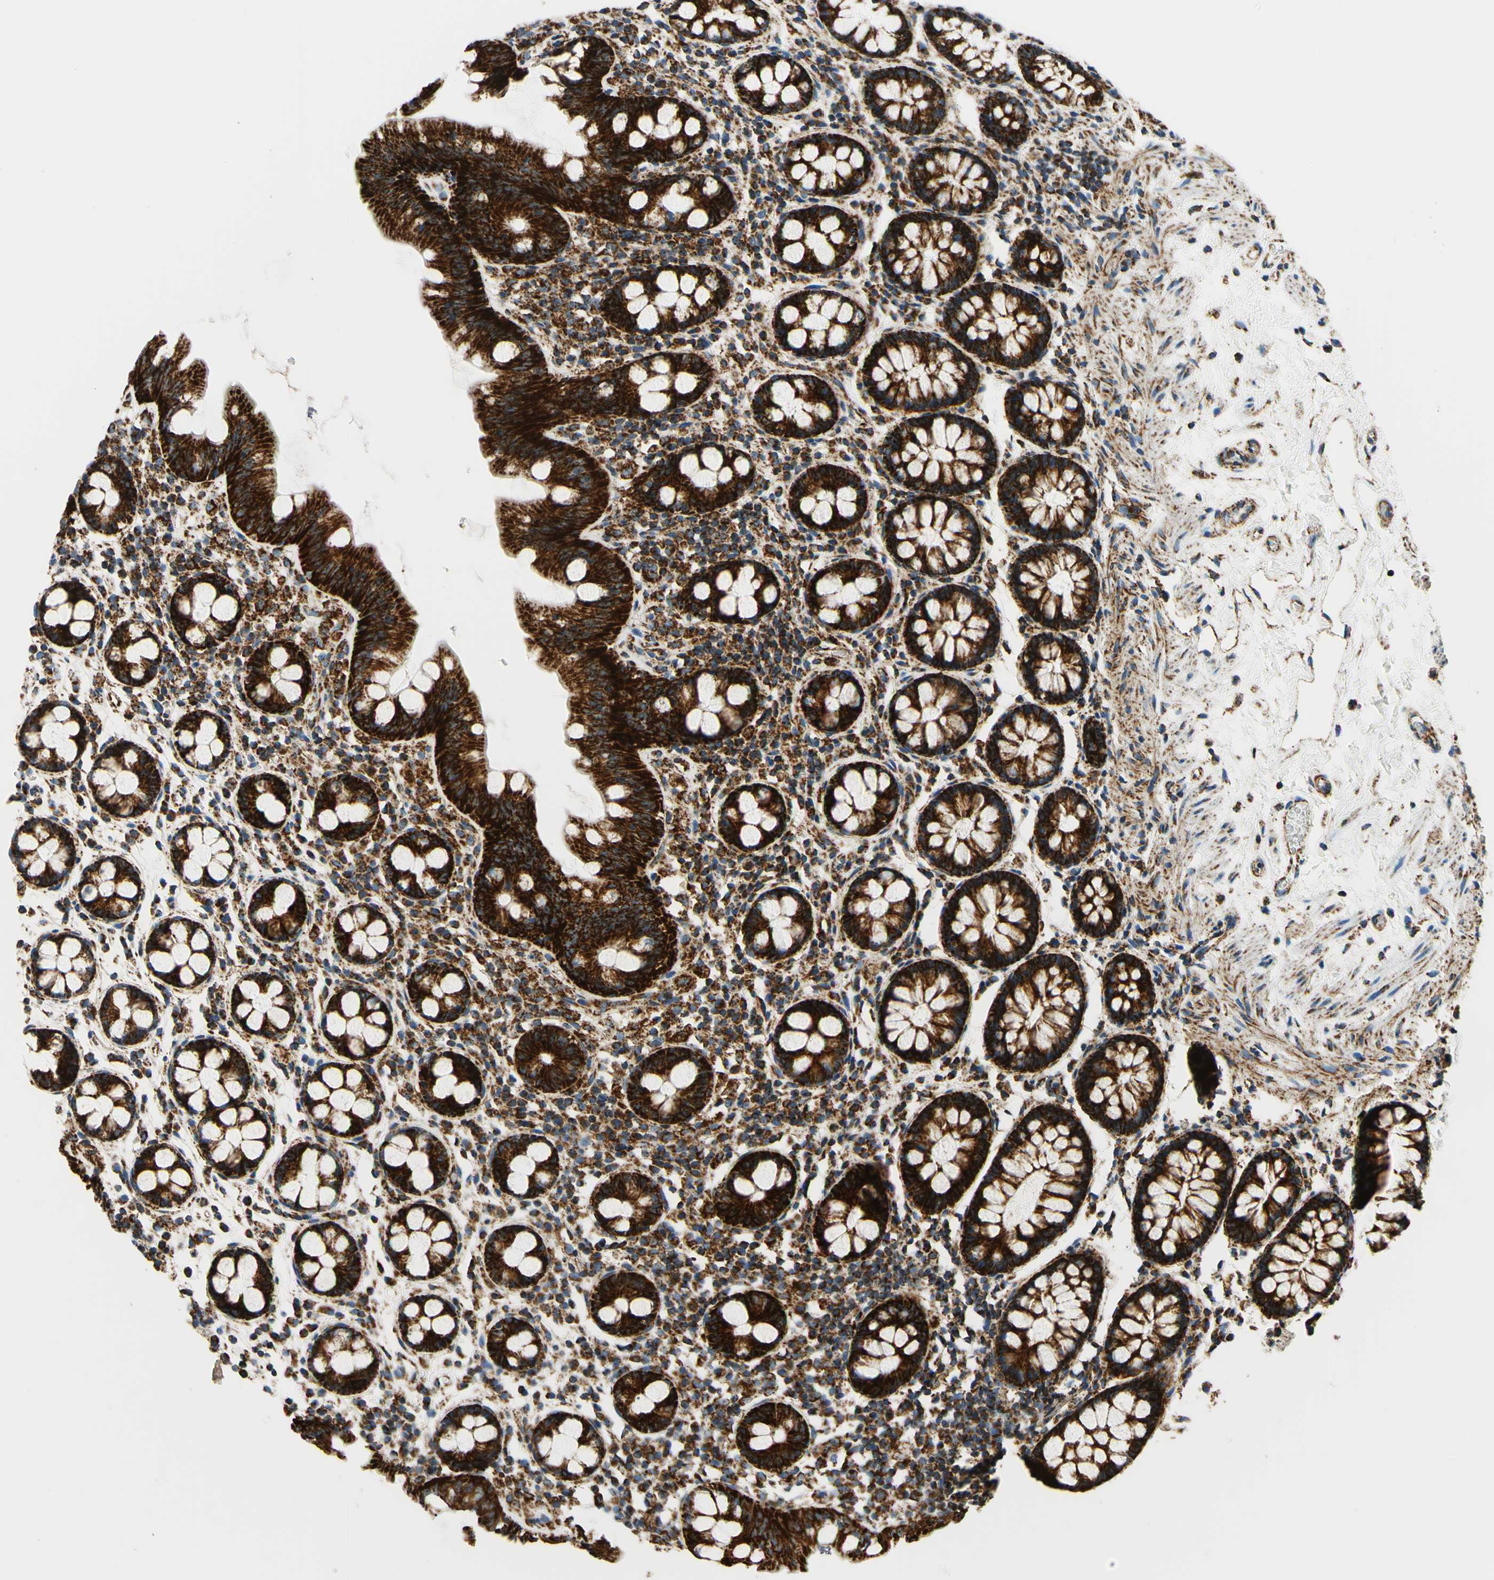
{"staining": {"intensity": "moderate", "quantity": "25%-75%", "location": "cytoplasmic/membranous"}, "tissue": "colon", "cell_type": "Endothelial cells", "image_type": "normal", "snomed": [{"axis": "morphology", "description": "Normal tissue, NOS"}, {"axis": "topography", "description": "Colon"}], "caption": "Benign colon demonstrates moderate cytoplasmic/membranous positivity in about 25%-75% of endothelial cells, visualized by immunohistochemistry.", "gene": "MAVS", "patient": {"sex": "female", "age": 80}}